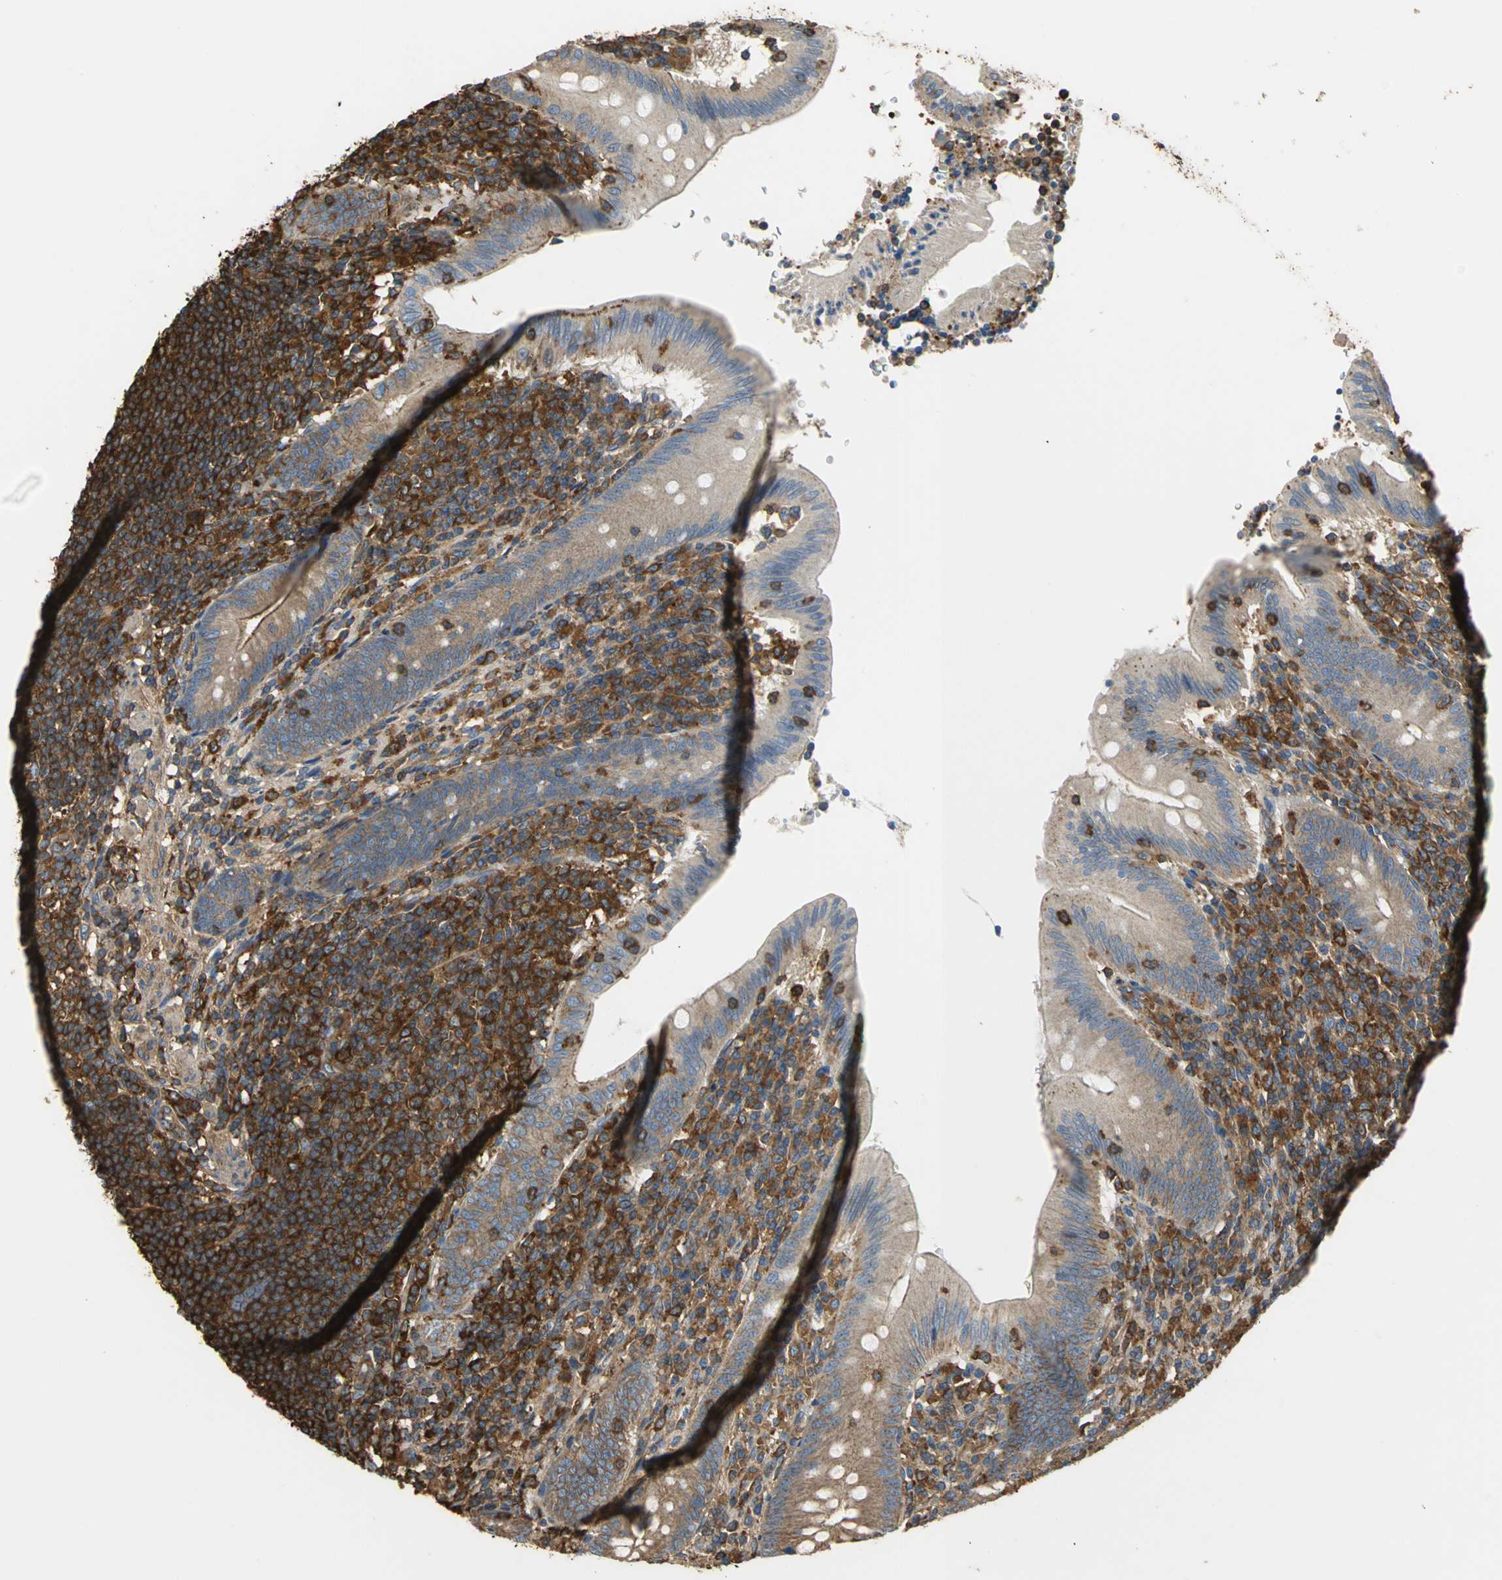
{"staining": {"intensity": "weak", "quantity": ">75%", "location": "cytoplasmic/membranous"}, "tissue": "appendix", "cell_type": "Glandular cells", "image_type": "normal", "snomed": [{"axis": "morphology", "description": "Normal tissue, NOS"}, {"axis": "morphology", "description": "Inflammation, NOS"}, {"axis": "topography", "description": "Appendix"}], "caption": "This micrograph exhibits immunohistochemistry staining of unremarkable appendix, with low weak cytoplasmic/membranous staining in approximately >75% of glandular cells.", "gene": "TLN1", "patient": {"sex": "male", "age": 46}}